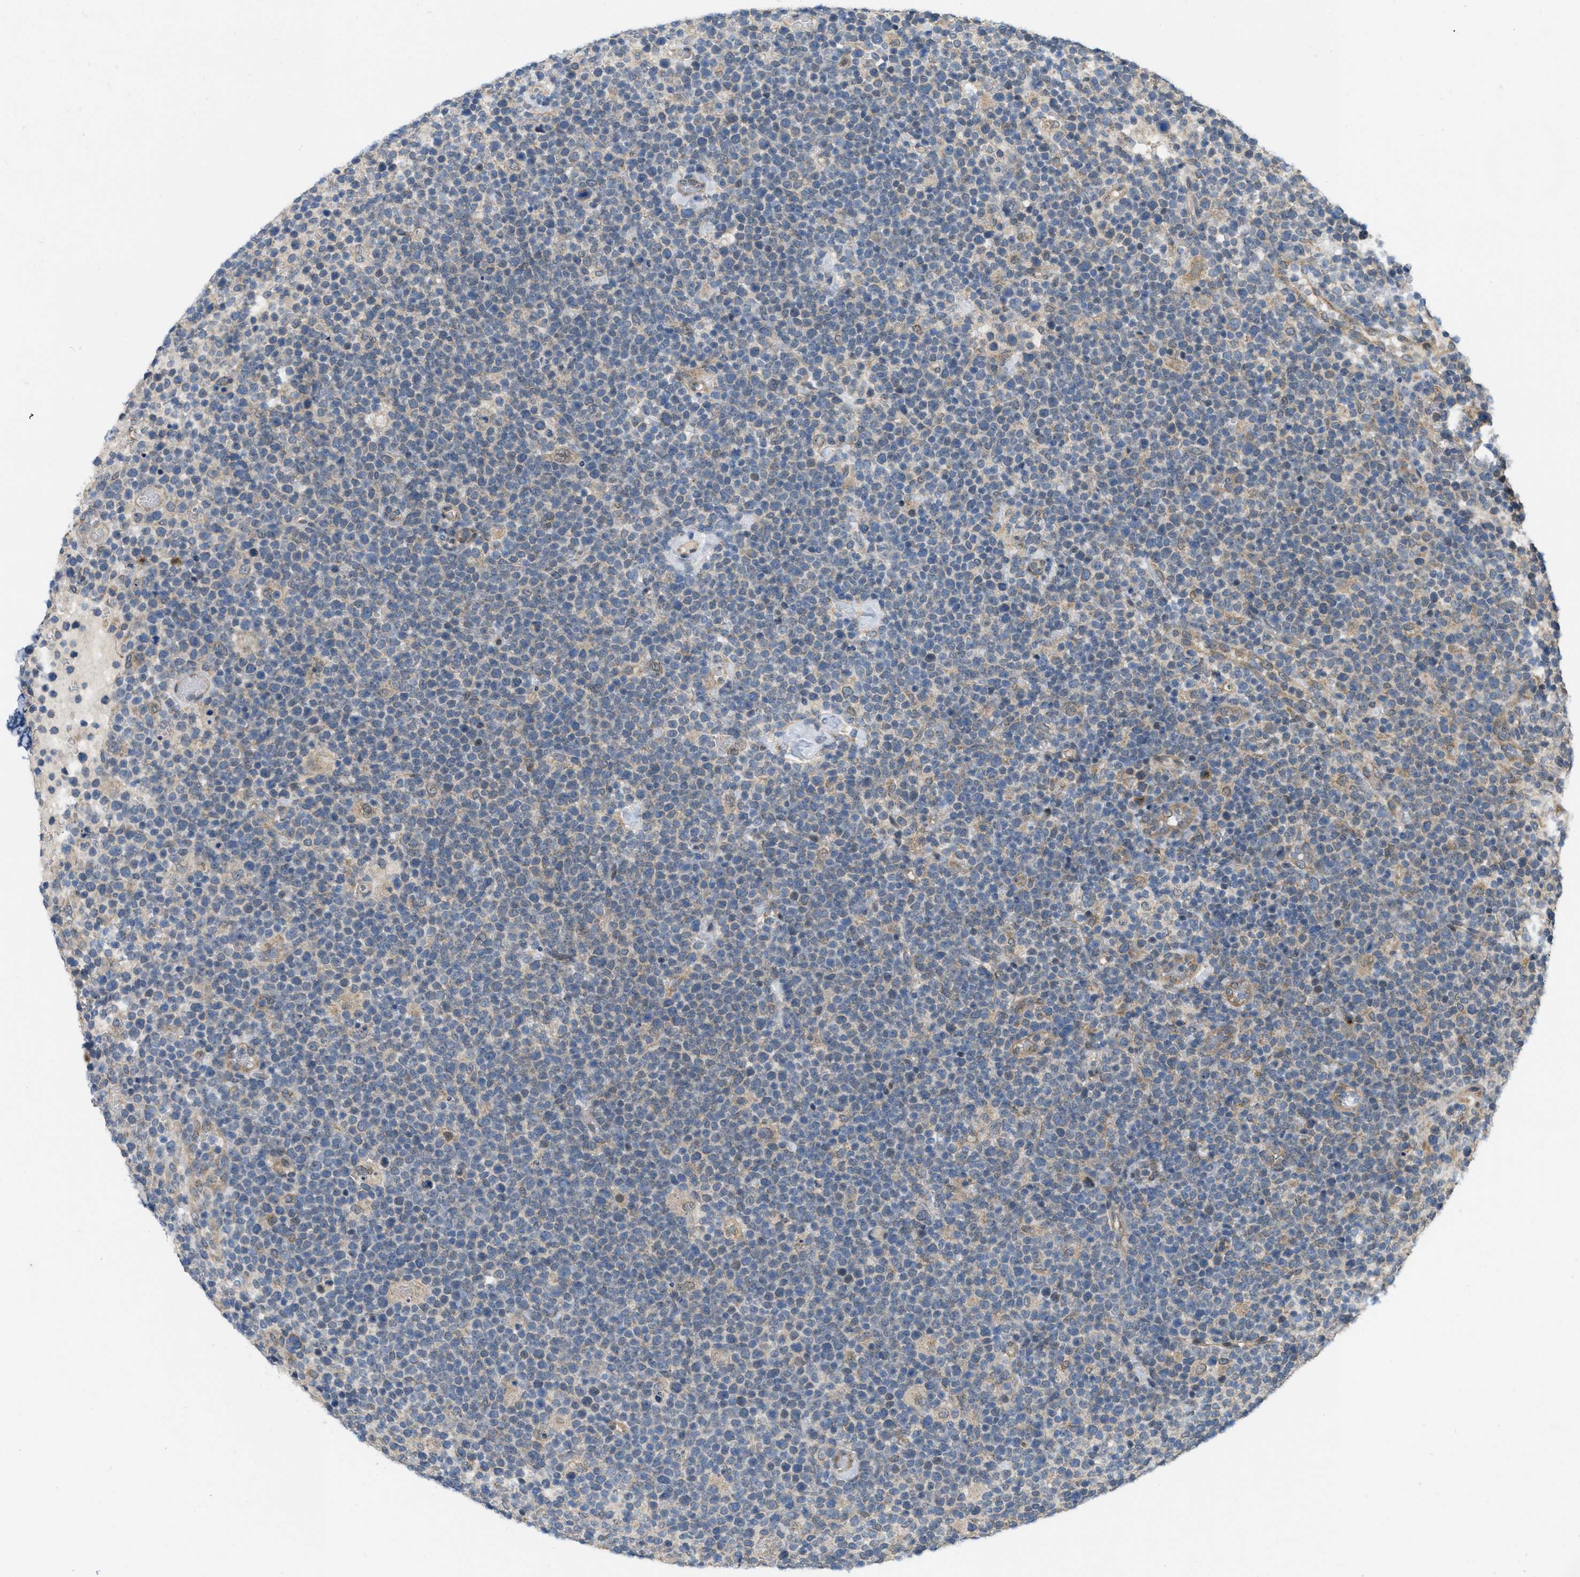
{"staining": {"intensity": "negative", "quantity": "none", "location": "none"}, "tissue": "lymphoma", "cell_type": "Tumor cells", "image_type": "cancer", "snomed": [{"axis": "morphology", "description": "Malignant lymphoma, non-Hodgkin's type, High grade"}, {"axis": "topography", "description": "Lymph node"}], "caption": "A high-resolution photomicrograph shows immunohistochemistry (IHC) staining of lymphoma, which displays no significant positivity in tumor cells.", "gene": "IFNLR1", "patient": {"sex": "male", "age": 61}}